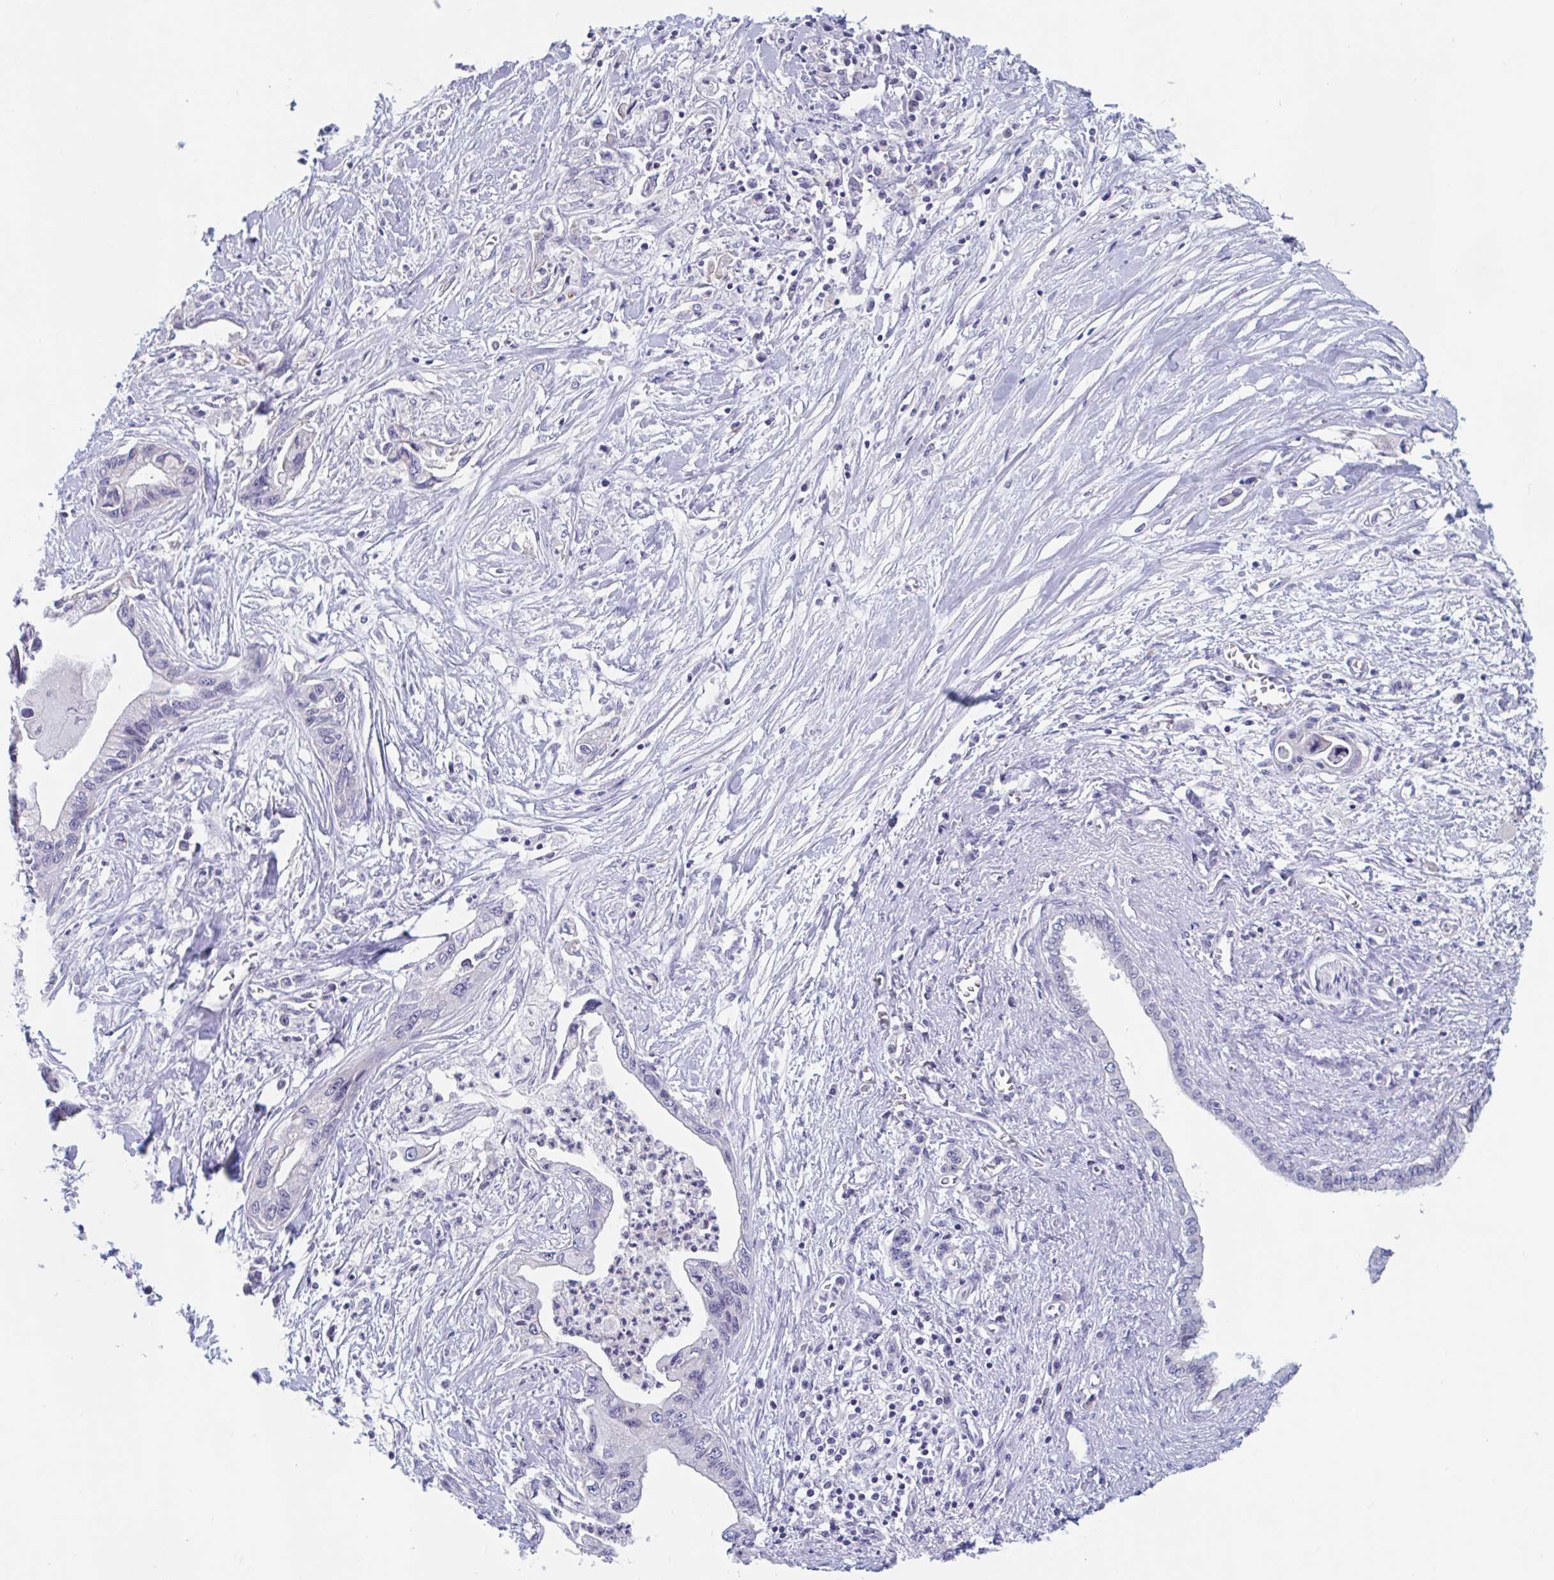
{"staining": {"intensity": "negative", "quantity": "none", "location": "none"}, "tissue": "pancreatic cancer", "cell_type": "Tumor cells", "image_type": "cancer", "snomed": [{"axis": "morphology", "description": "Adenocarcinoma, NOS"}, {"axis": "topography", "description": "Pancreas"}], "caption": "The micrograph reveals no significant staining in tumor cells of pancreatic cancer. Nuclei are stained in blue.", "gene": "UNKL", "patient": {"sex": "male", "age": 61}}